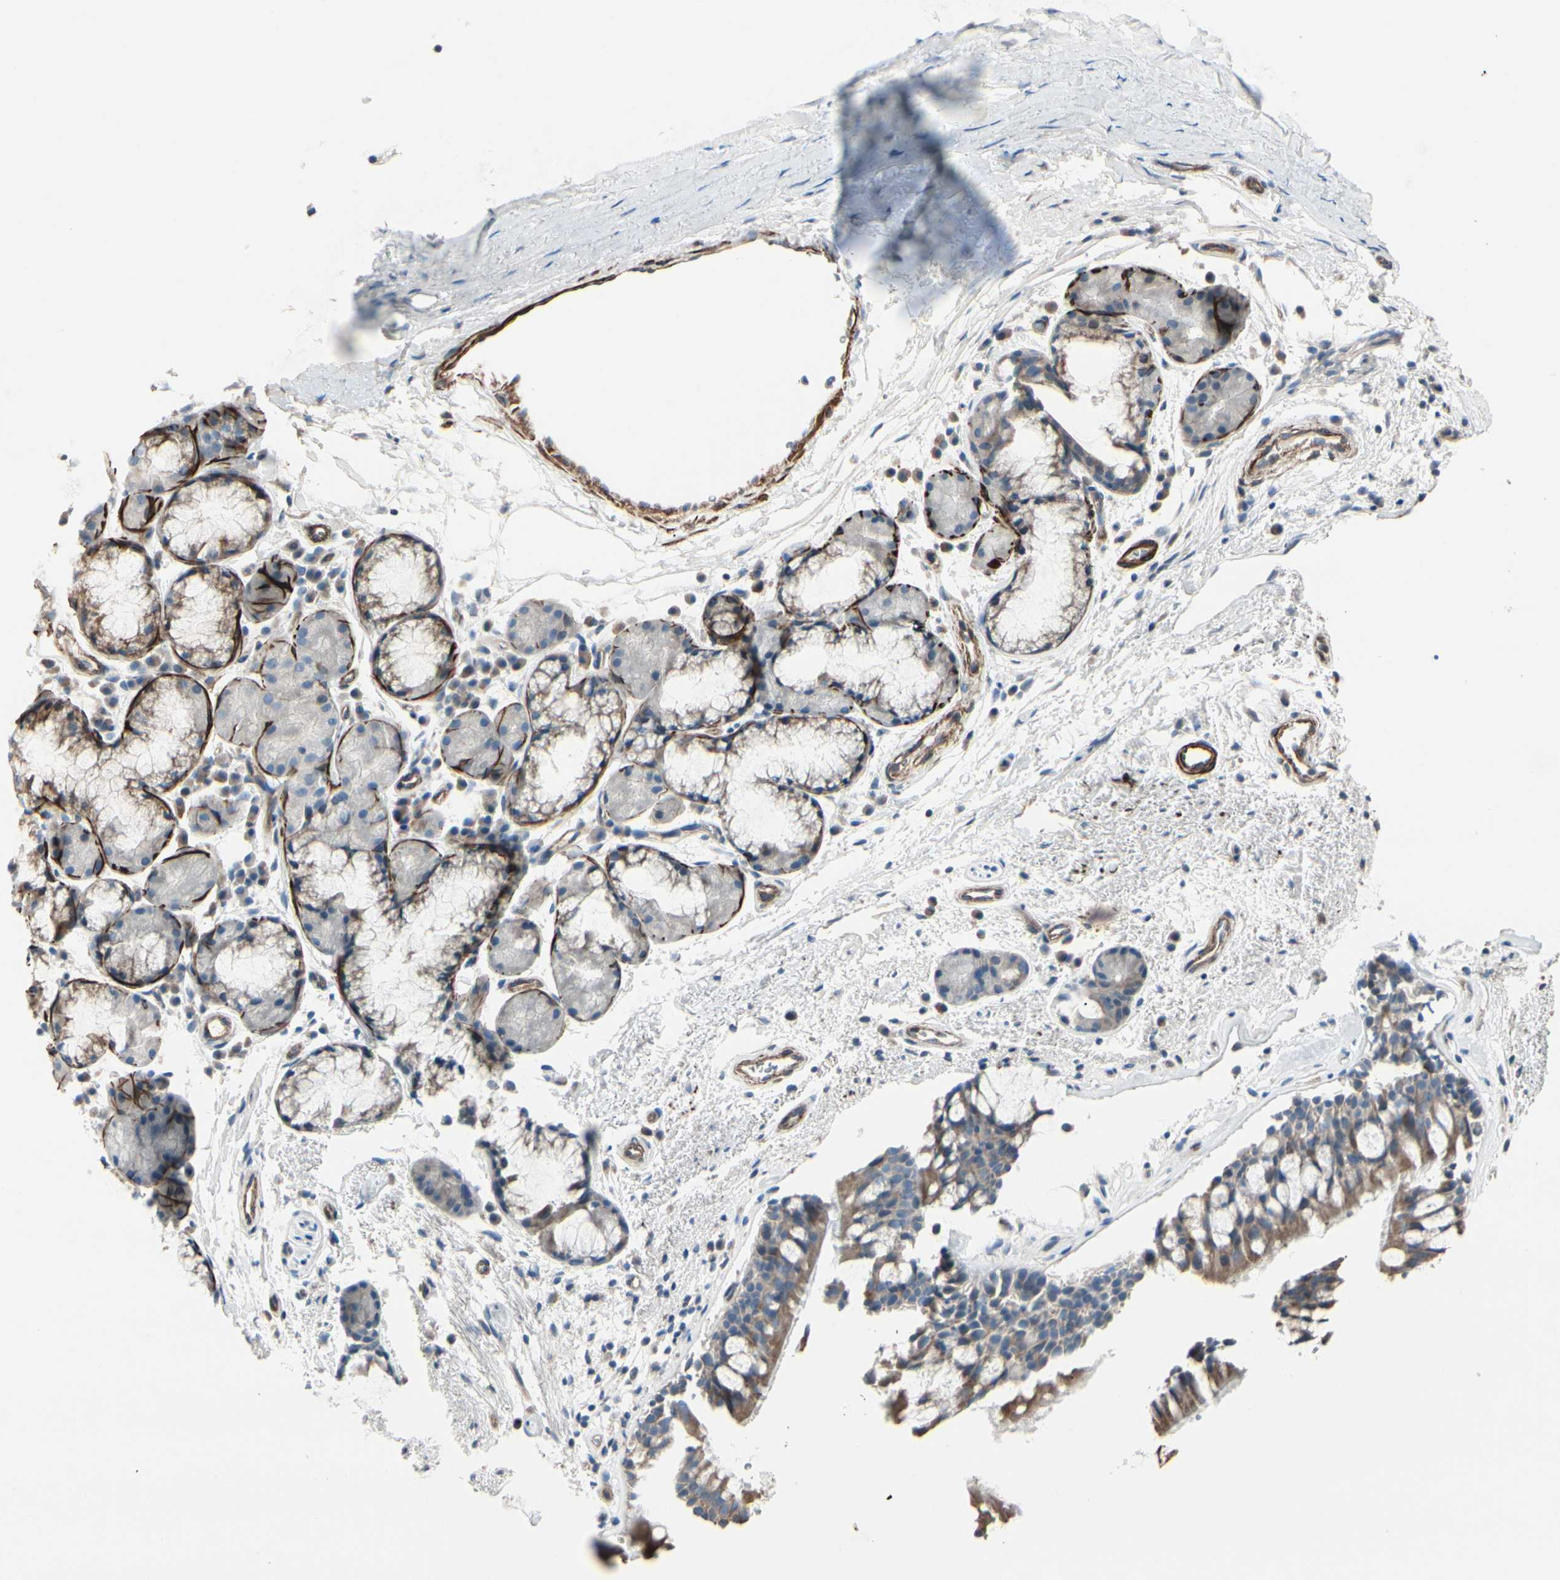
{"staining": {"intensity": "moderate", "quantity": ">75%", "location": "cytoplasmic/membranous"}, "tissue": "bronchus", "cell_type": "Respiratory epithelial cells", "image_type": "normal", "snomed": [{"axis": "morphology", "description": "Normal tissue, NOS"}, {"axis": "topography", "description": "Bronchus"}], "caption": "Immunohistochemical staining of benign bronchus reveals >75% levels of moderate cytoplasmic/membranous protein expression in approximately >75% of respiratory epithelial cells.", "gene": "TPM1", "patient": {"sex": "female", "age": 54}}